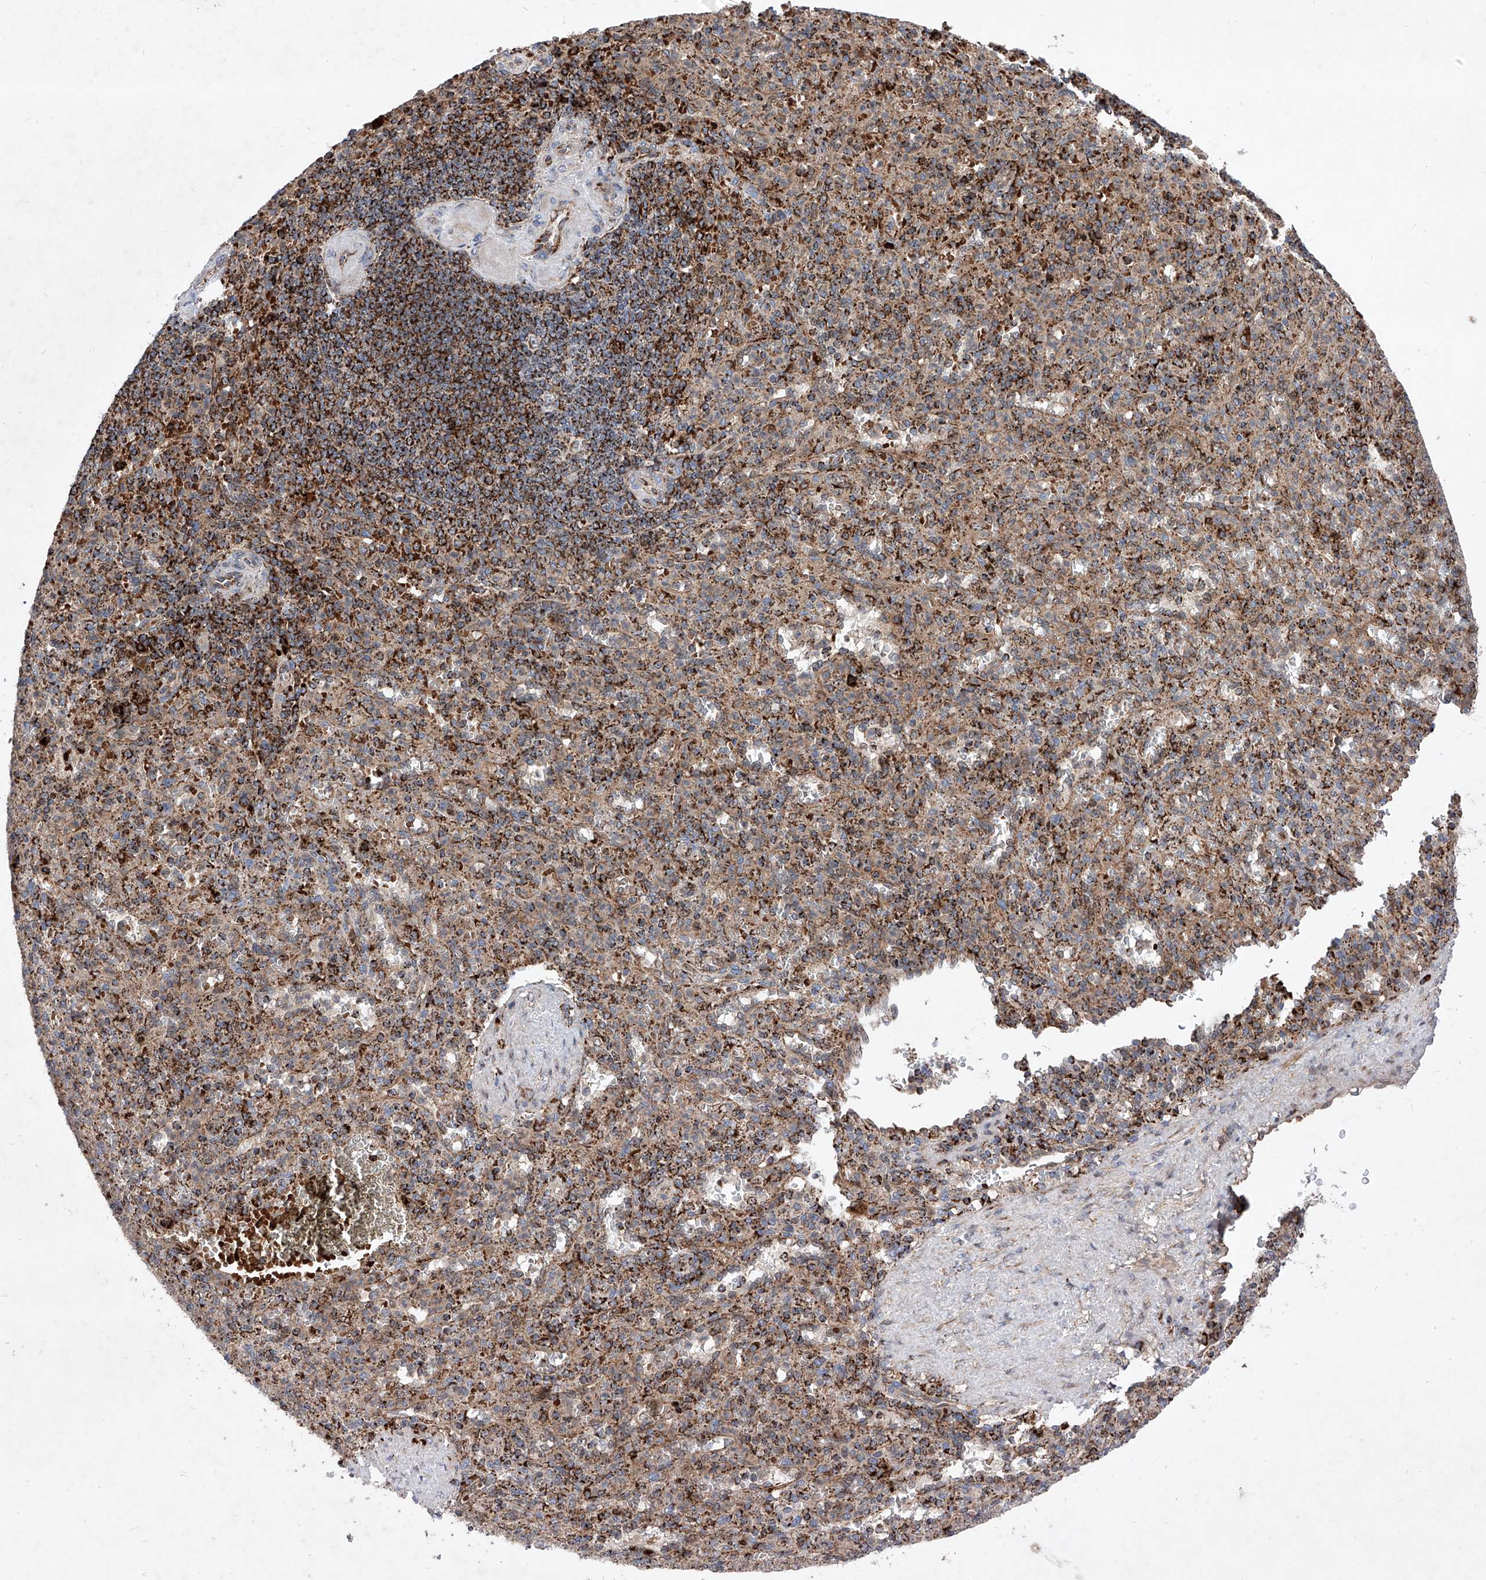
{"staining": {"intensity": "strong", "quantity": "<25%", "location": "cytoplasmic/membranous"}, "tissue": "spleen", "cell_type": "Cells in red pulp", "image_type": "normal", "snomed": [{"axis": "morphology", "description": "Normal tissue, NOS"}, {"axis": "topography", "description": "Spleen"}], "caption": "DAB (3,3'-diaminobenzidine) immunohistochemical staining of unremarkable spleen shows strong cytoplasmic/membranous protein staining in approximately <25% of cells in red pulp.", "gene": "SEMA6A", "patient": {"sex": "female", "age": 74}}